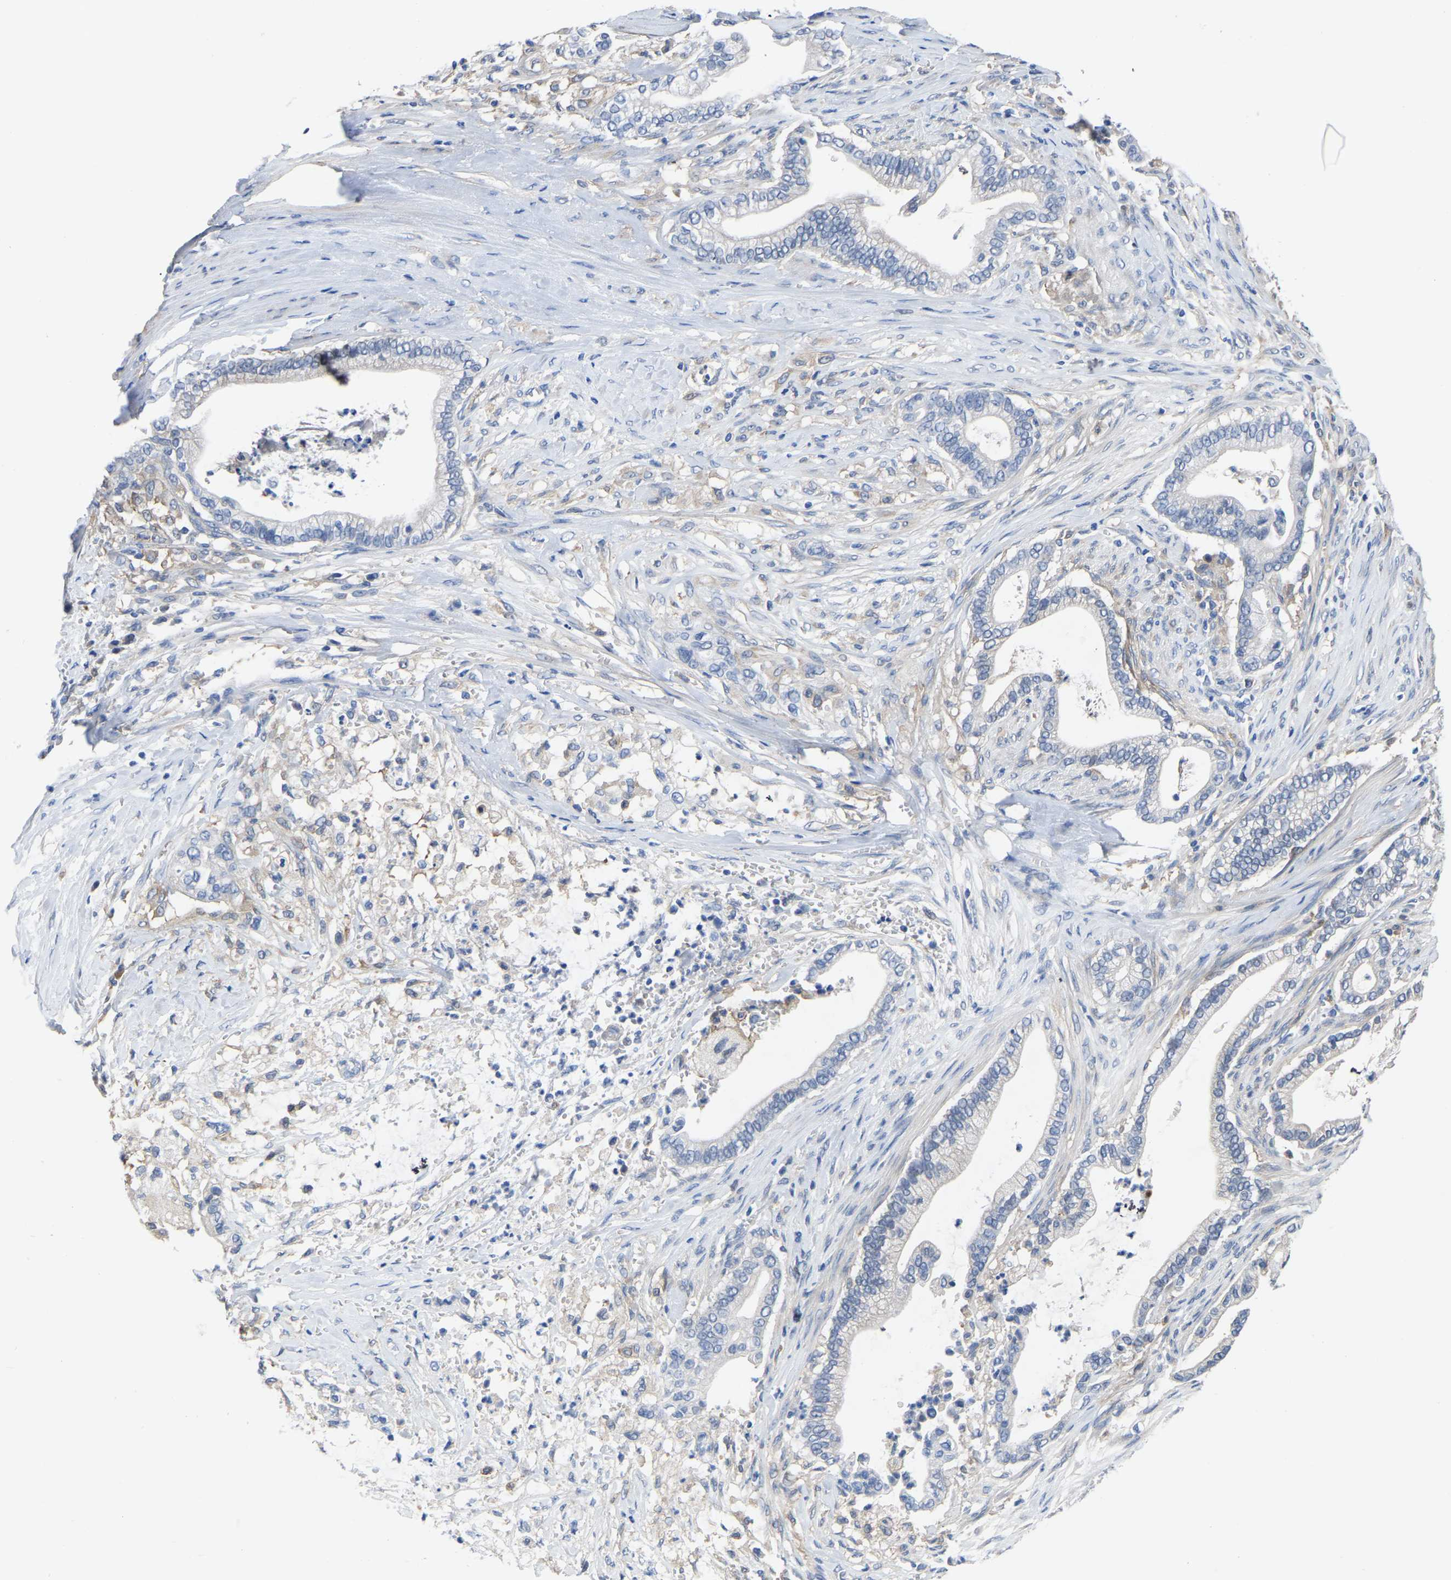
{"staining": {"intensity": "negative", "quantity": "none", "location": "none"}, "tissue": "pancreatic cancer", "cell_type": "Tumor cells", "image_type": "cancer", "snomed": [{"axis": "morphology", "description": "Adenocarcinoma, NOS"}, {"axis": "topography", "description": "Pancreas"}], "caption": "Immunohistochemistry image of human pancreatic adenocarcinoma stained for a protein (brown), which displays no staining in tumor cells.", "gene": "ATG2B", "patient": {"sex": "male", "age": 69}}